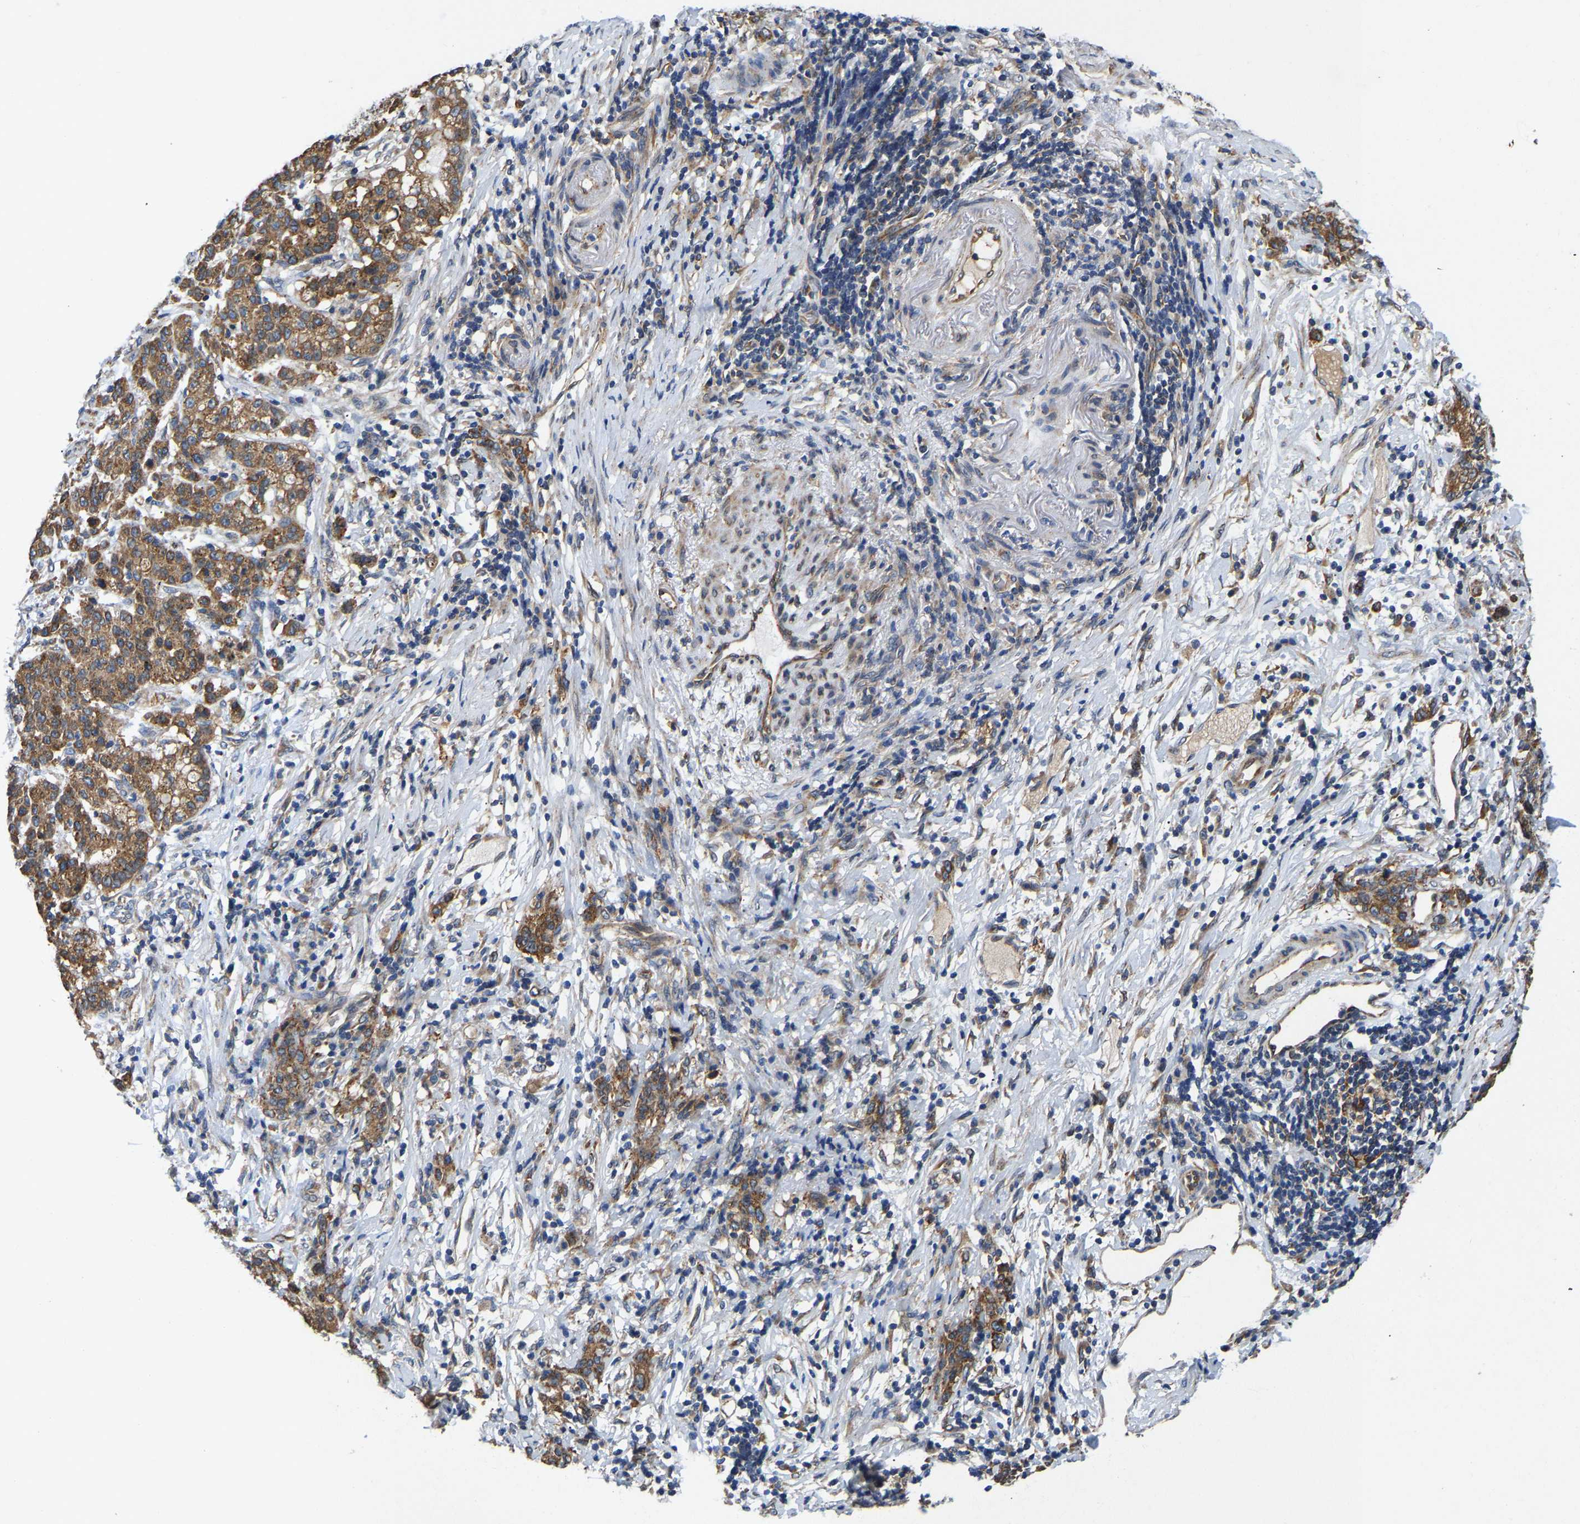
{"staining": {"intensity": "moderate", "quantity": ">75%", "location": "cytoplasmic/membranous"}, "tissue": "stomach cancer", "cell_type": "Tumor cells", "image_type": "cancer", "snomed": [{"axis": "morphology", "description": "Adenocarcinoma, NOS"}, {"axis": "topography", "description": "Stomach, lower"}], "caption": "A micrograph showing moderate cytoplasmic/membranous staining in approximately >75% of tumor cells in stomach cancer (adenocarcinoma), as visualized by brown immunohistochemical staining.", "gene": "ARL6IP5", "patient": {"sex": "male", "age": 88}}